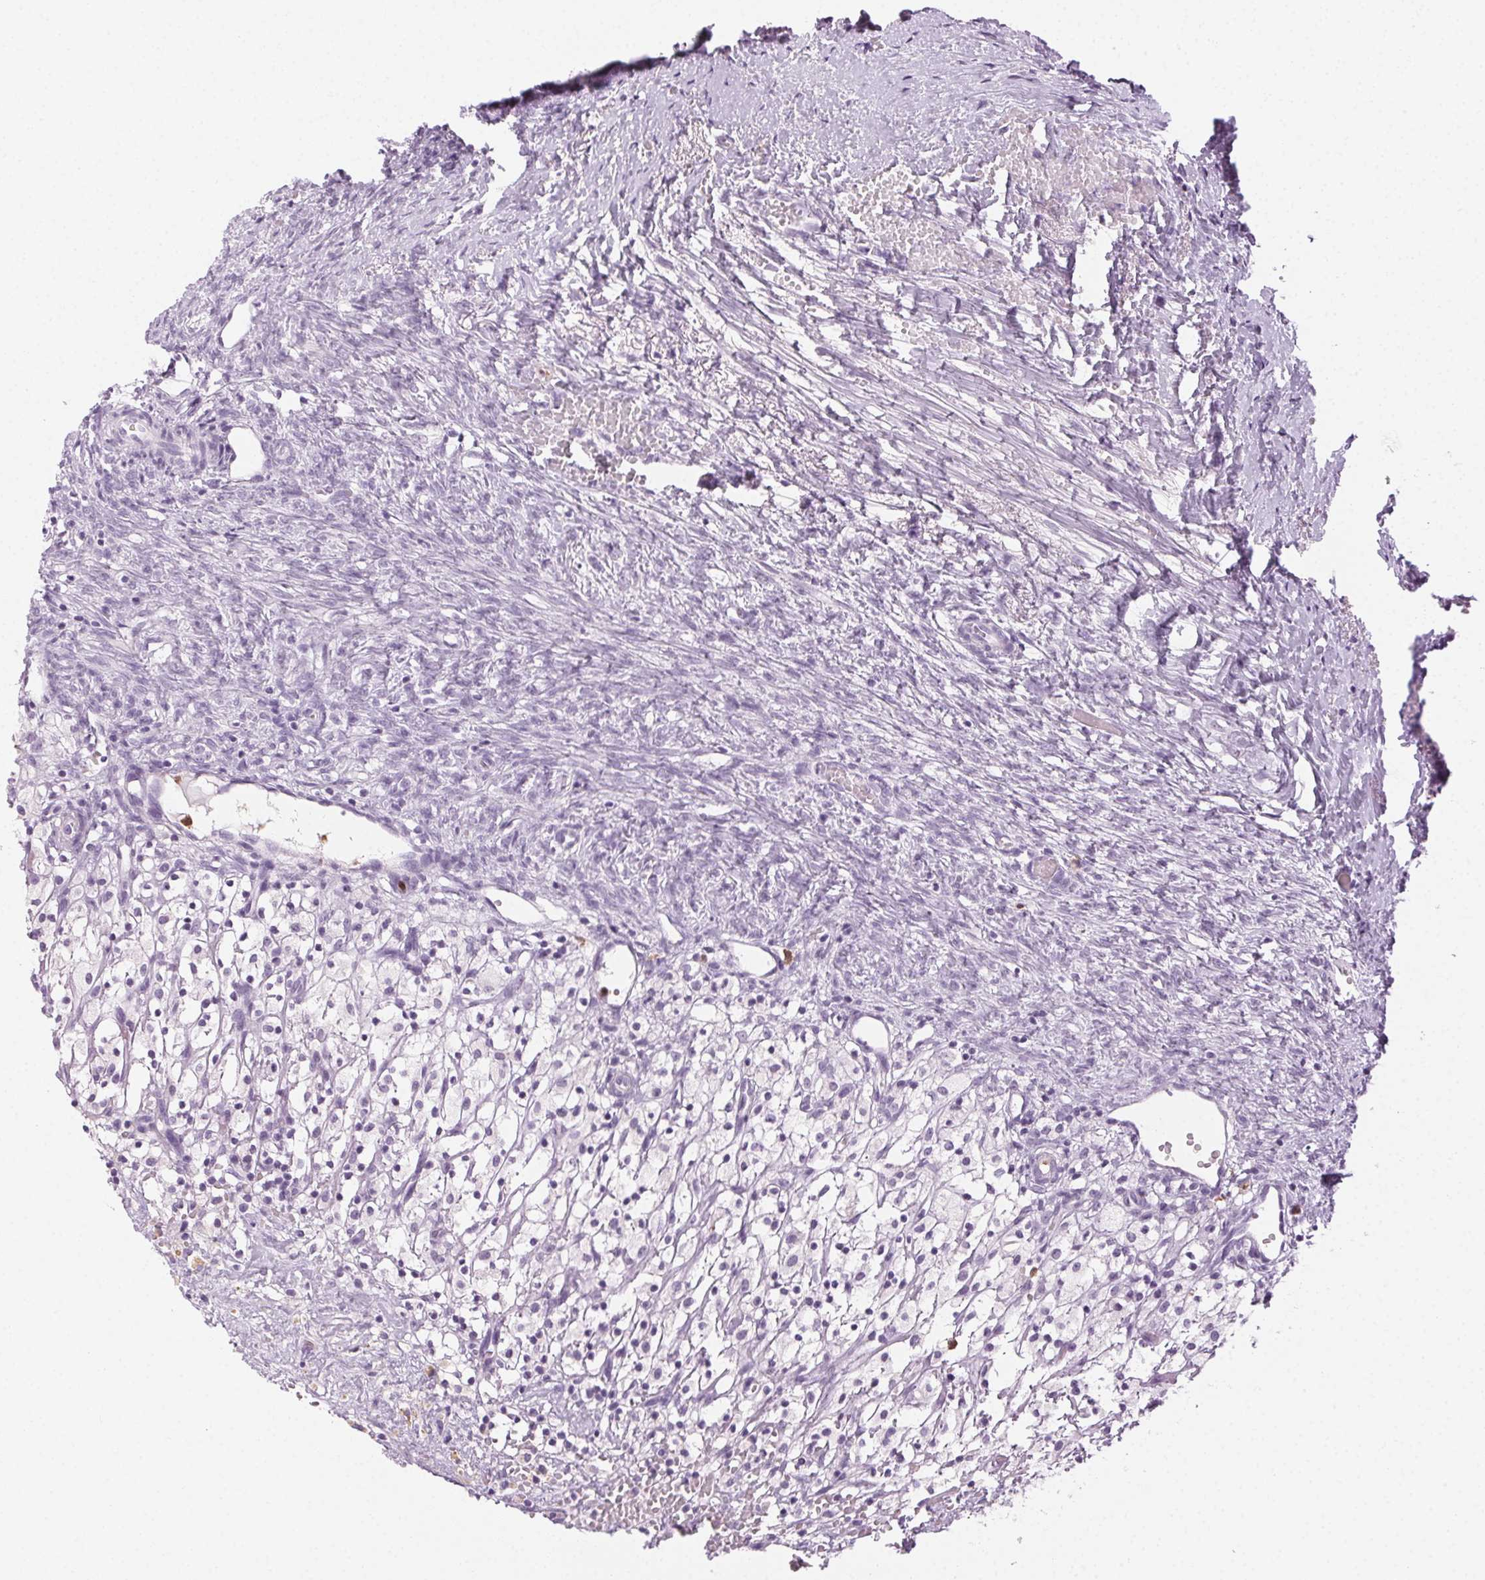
{"staining": {"intensity": "negative", "quantity": "none", "location": "none"}, "tissue": "ovary", "cell_type": "Follicle cells", "image_type": "normal", "snomed": [{"axis": "morphology", "description": "Normal tissue, NOS"}, {"axis": "topography", "description": "Ovary"}], "caption": "Immunohistochemical staining of benign ovary shows no significant expression in follicle cells.", "gene": "MPO", "patient": {"sex": "female", "age": 46}}